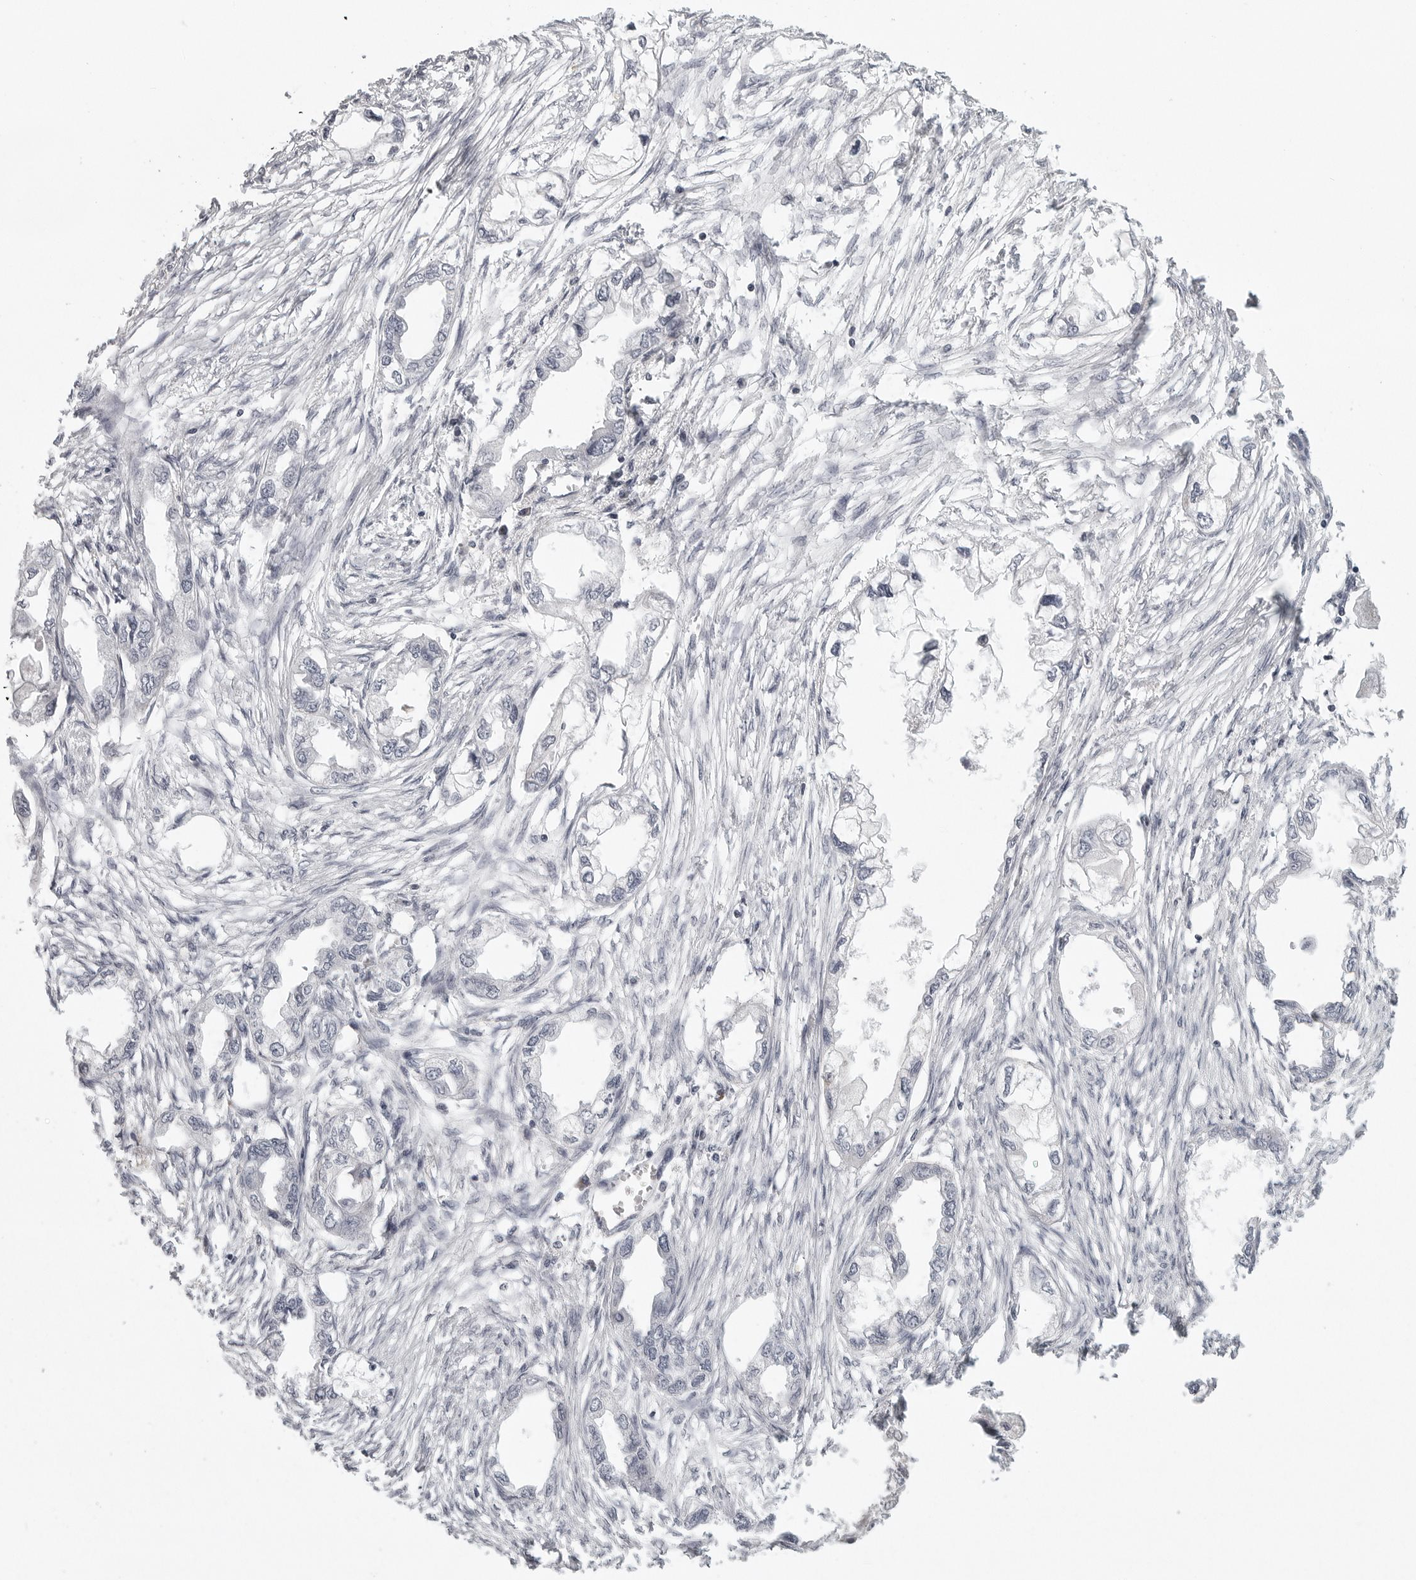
{"staining": {"intensity": "negative", "quantity": "none", "location": "none"}, "tissue": "endometrial cancer", "cell_type": "Tumor cells", "image_type": "cancer", "snomed": [{"axis": "morphology", "description": "Adenocarcinoma, NOS"}, {"axis": "morphology", "description": "Adenocarcinoma, metastatic, NOS"}, {"axis": "topography", "description": "Adipose tissue"}, {"axis": "topography", "description": "Endometrium"}], "caption": "Immunohistochemistry (IHC) photomicrograph of endometrial metastatic adenocarcinoma stained for a protein (brown), which shows no positivity in tumor cells. (DAB immunohistochemistry (IHC), high magnification).", "gene": "TUT4", "patient": {"sex": "female", "age": 67}}